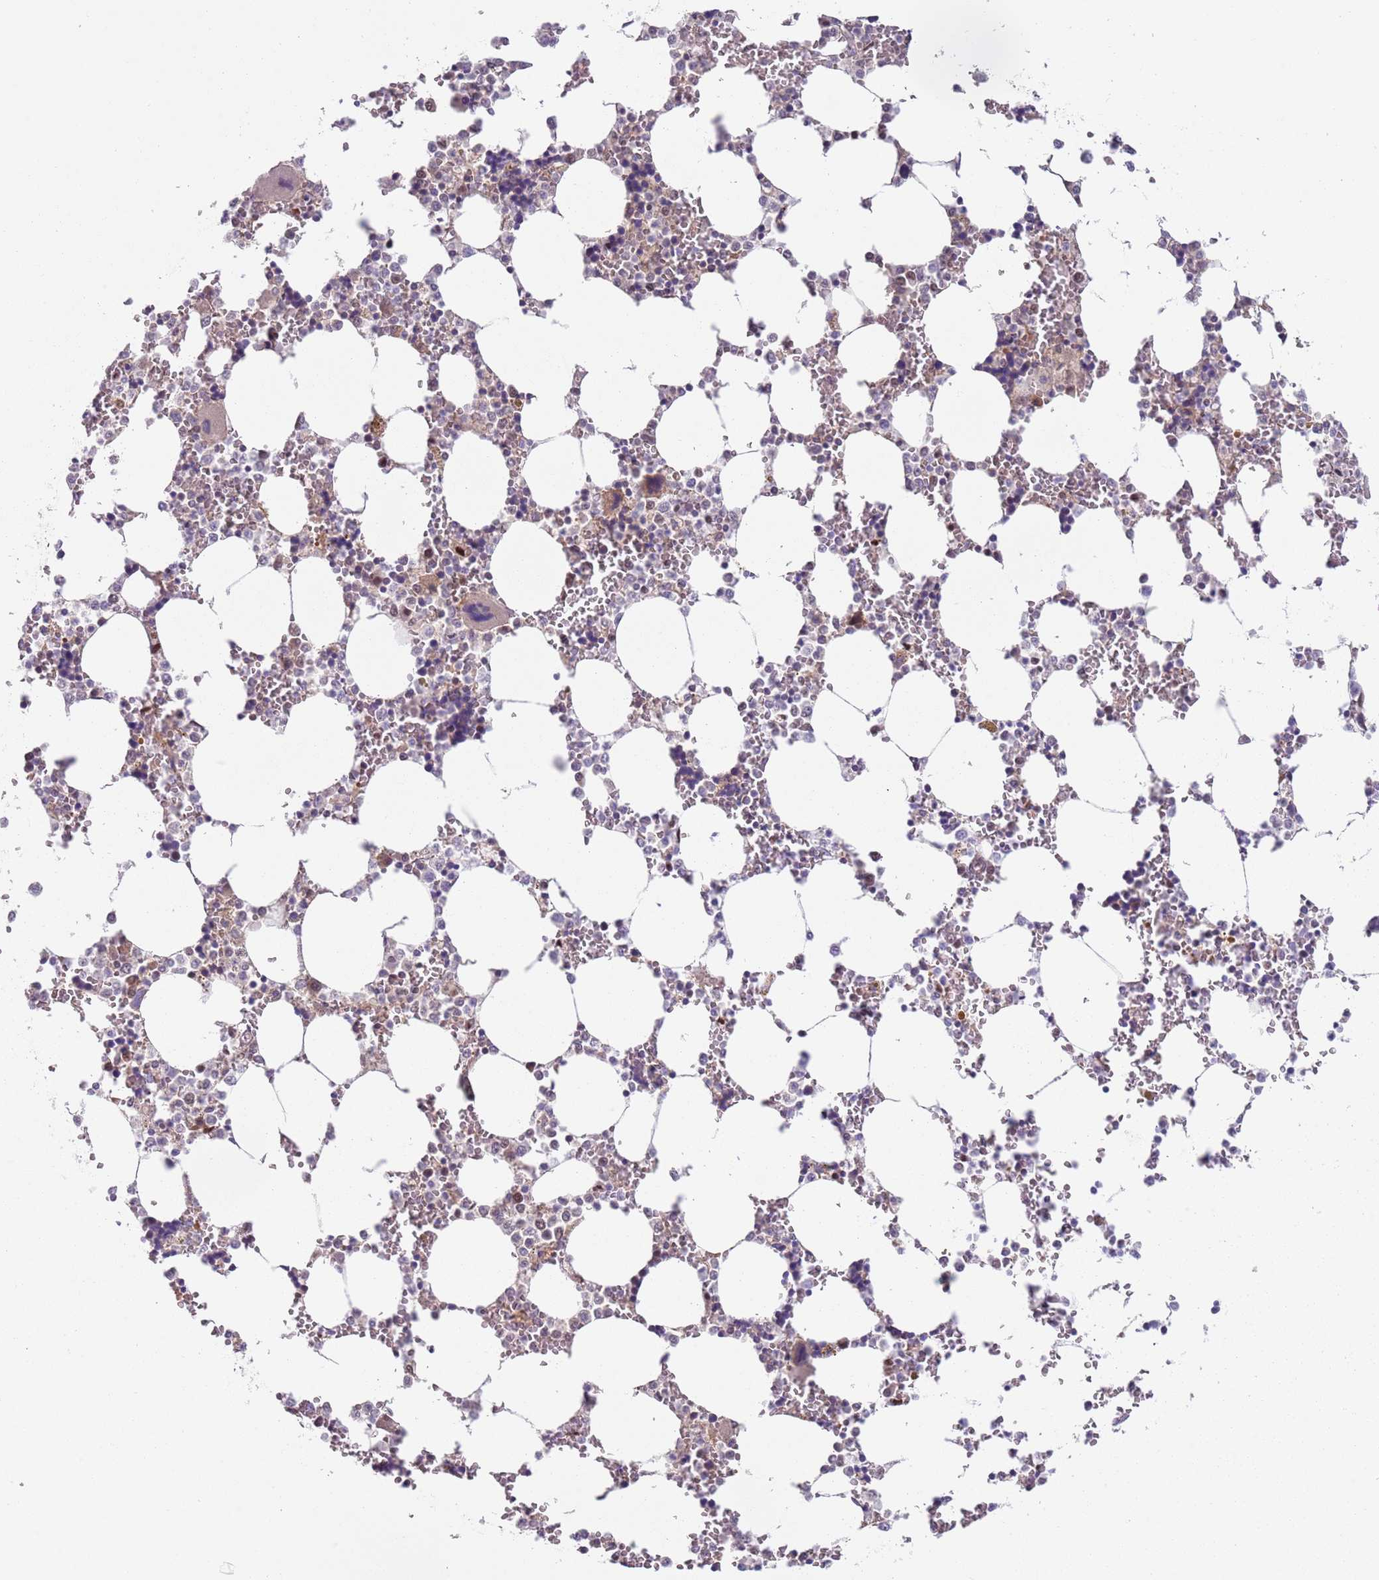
{"staining": {"intensity": "moderate", "quantity": "<25%", "location": "cytoplasmic/membranous"}, "tissue": "bone marrow", "cell_type": "Hematopoietic cells", "image_type": "normal", "snomed": [{"axis": "morphology", "description": "Normal tissue, NOS"}, {"axis": "topography", "description": "Bone marrow"}], "caption": "Protein analysis of benign bone marrow shows moderate cytoplasmic/membranous staining in about <25% of hematopoietic cells.", "gene": "RMND5B", "patient": {"sex": "male", "age": 64}}